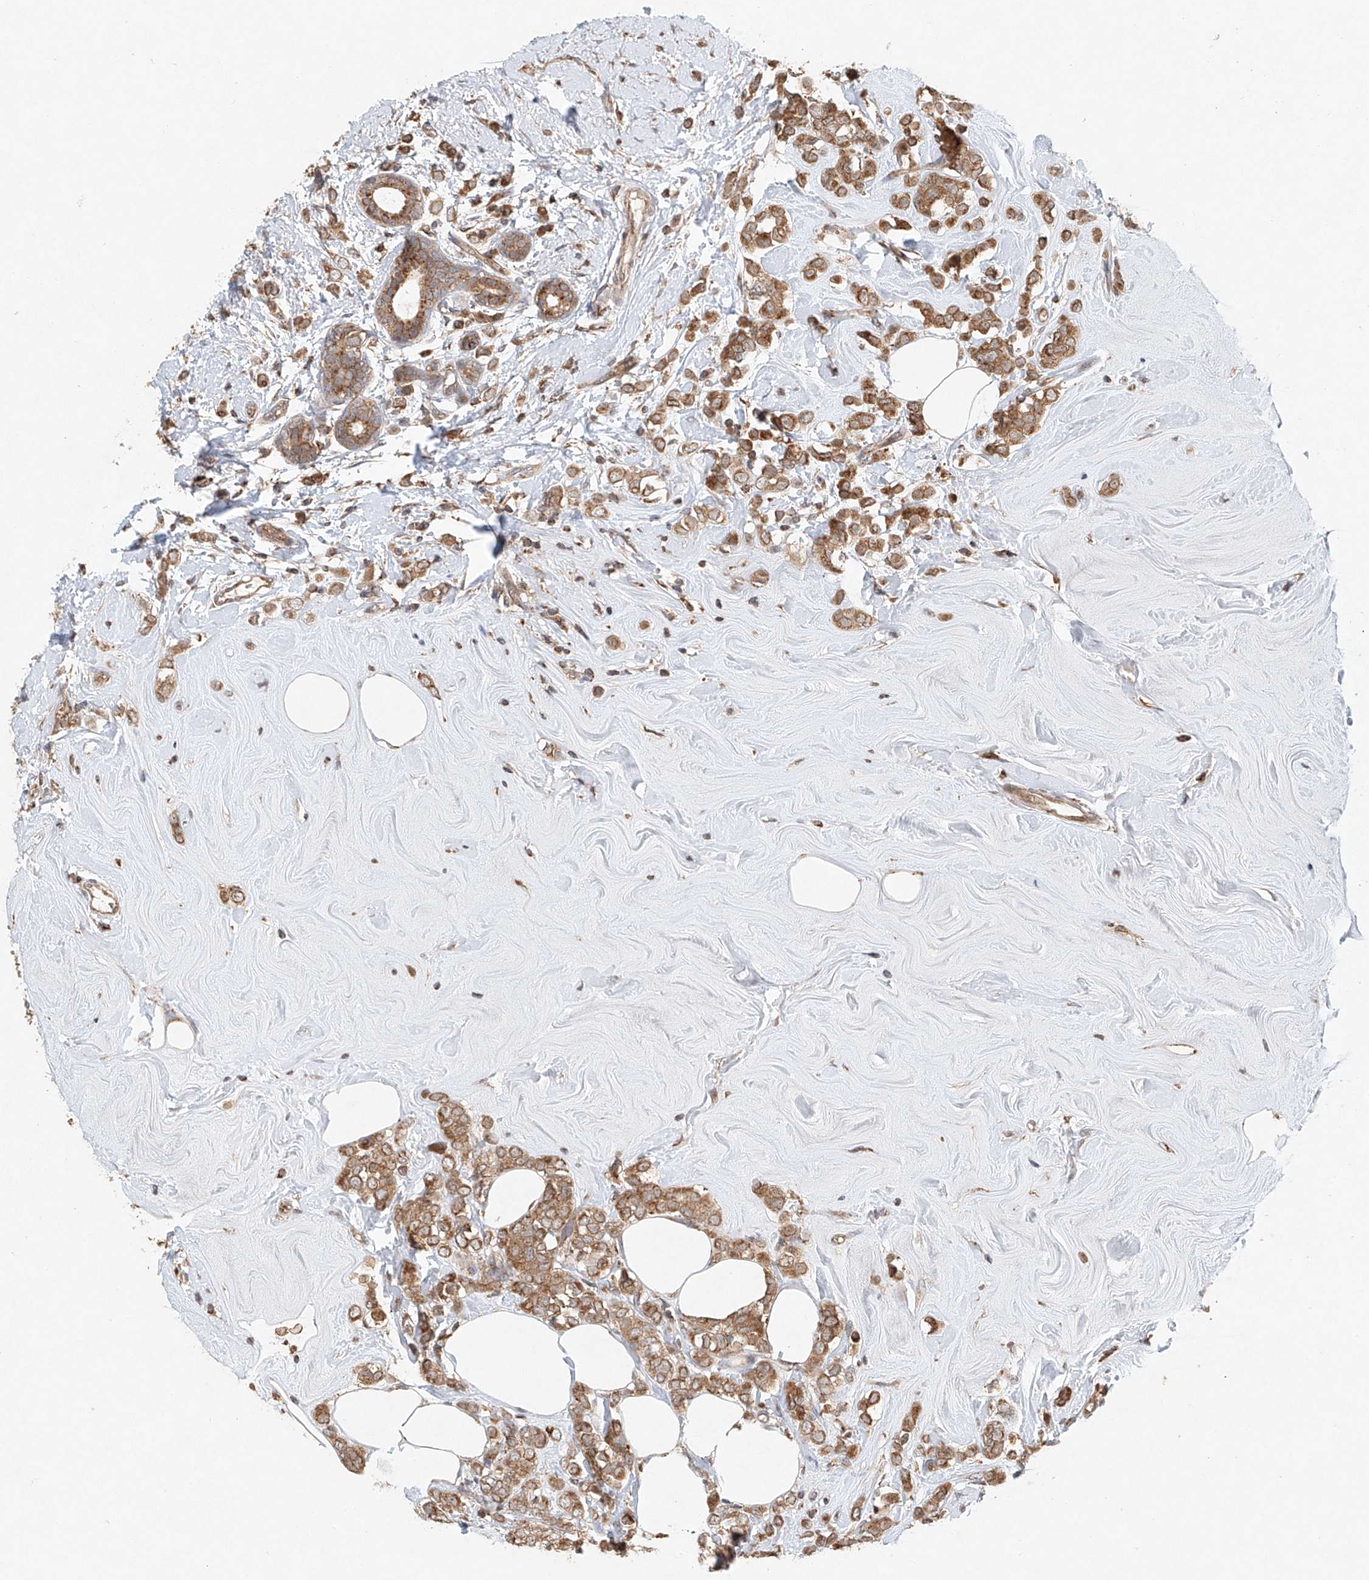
{"staining": {"intensity": "moderate", "quantity": ">75%", "location": "cytoplasmic/membranous"}, "tissue": "breast cancer", "cell_type": "Tumor cells", "image_type": "cancer", "snomed": [{"axis": "morphology", "description": "Lobular carcinoma"}, {"axis": "topography", "description": "Breast"}], "caption": "Protein staining of breast cancer tissue displays moderate cytoplasmic/membranous positivity in about >75% of tumor cells.", "gene": "DCAF11", "patient": {"sex": "female", "age": 47}}